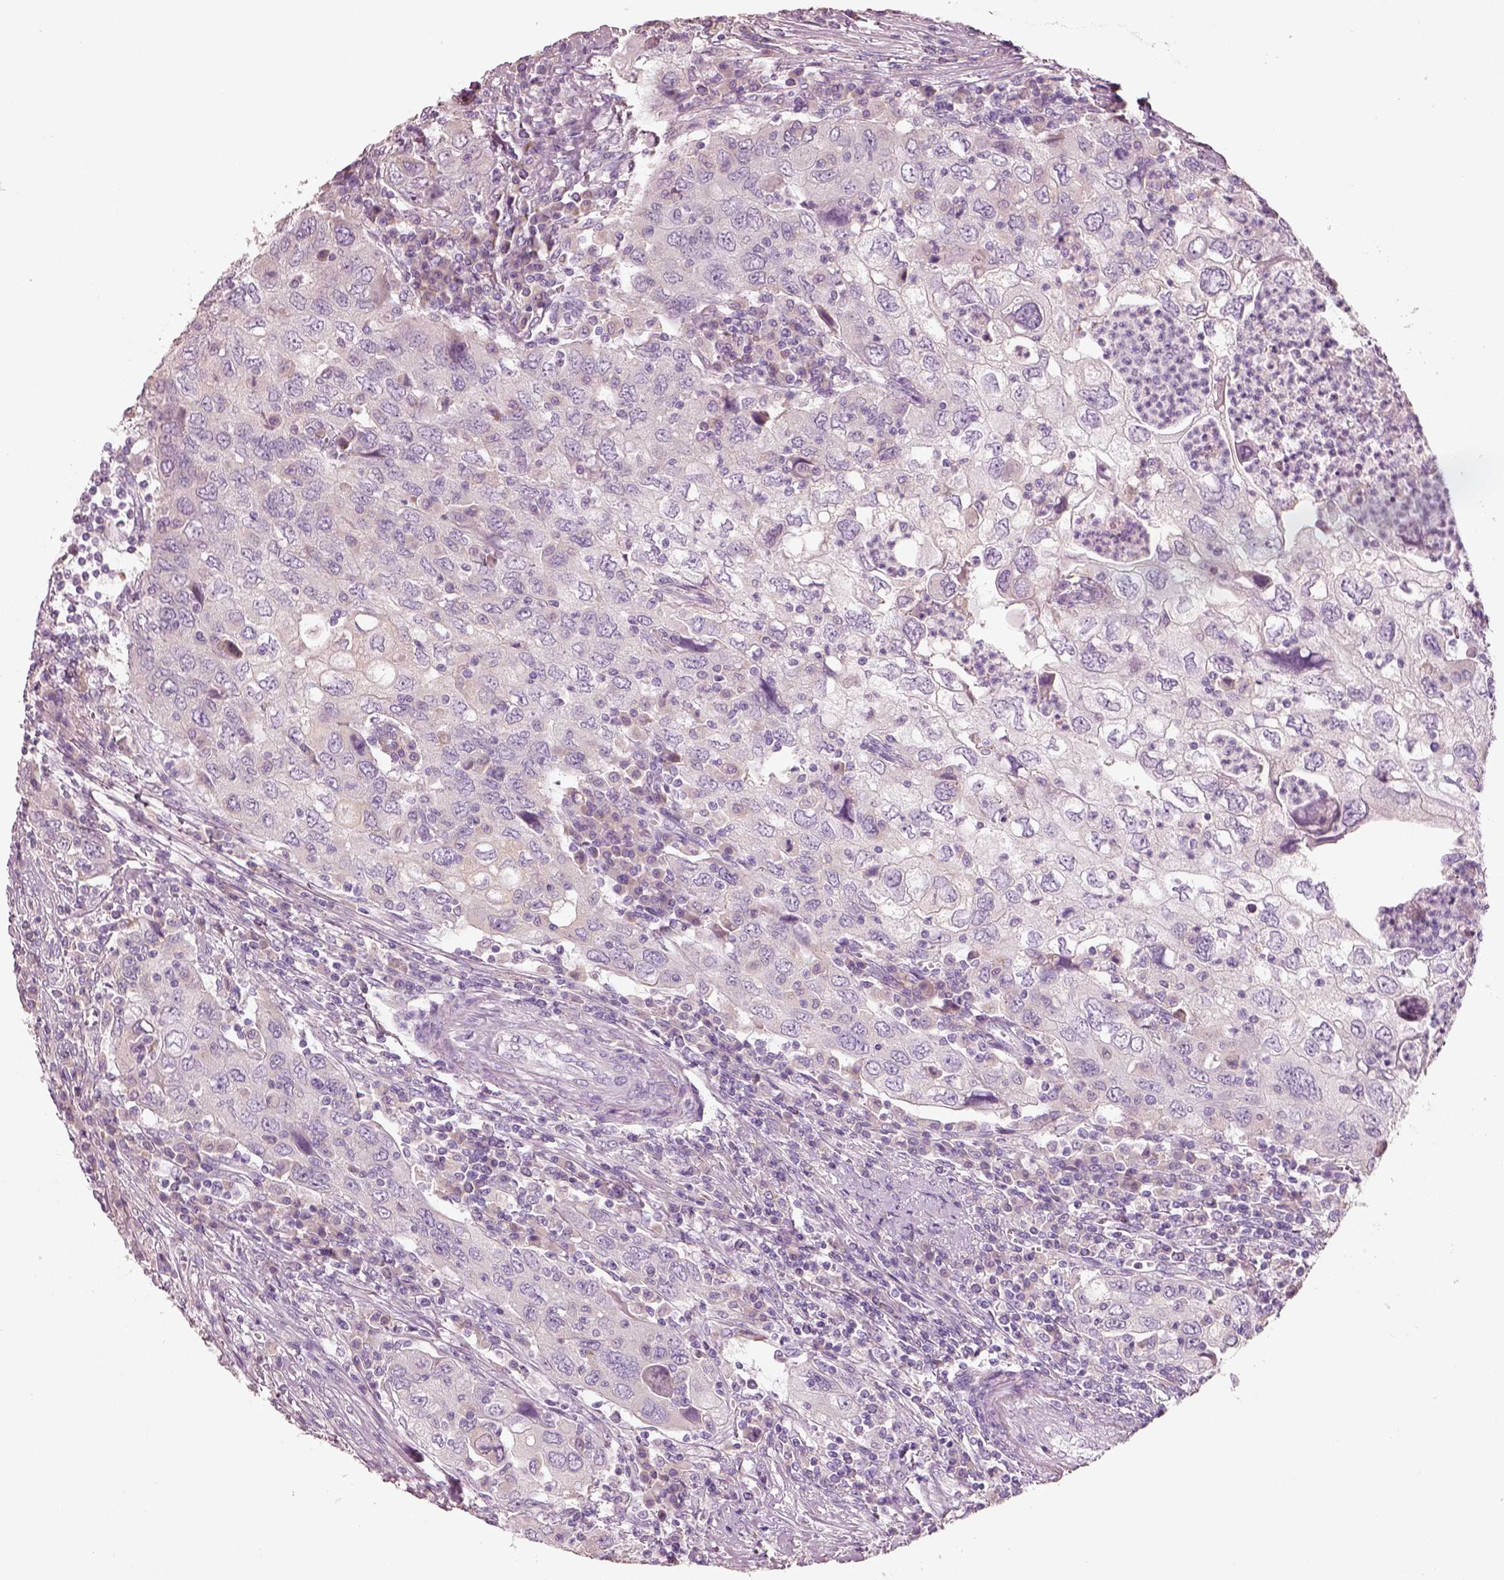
{"staining": {"intensity": "negative", "quantity": "none", "location": "none"}, "tissue": "urothelial cancer", "cell_type": "Tumor cells", "image_type": "cancer", "snomed": [{"axis": "morphology", "description": "Urothelial carcinoma, High grade"}, {"axis": "topography", "description": "Urinary bladder"}], "caption": "The histopathology image displays no staining of tumor cells in urothelial cancer.", "gene": "PNOC", "patient": {"sex": "male", "age": 76}}